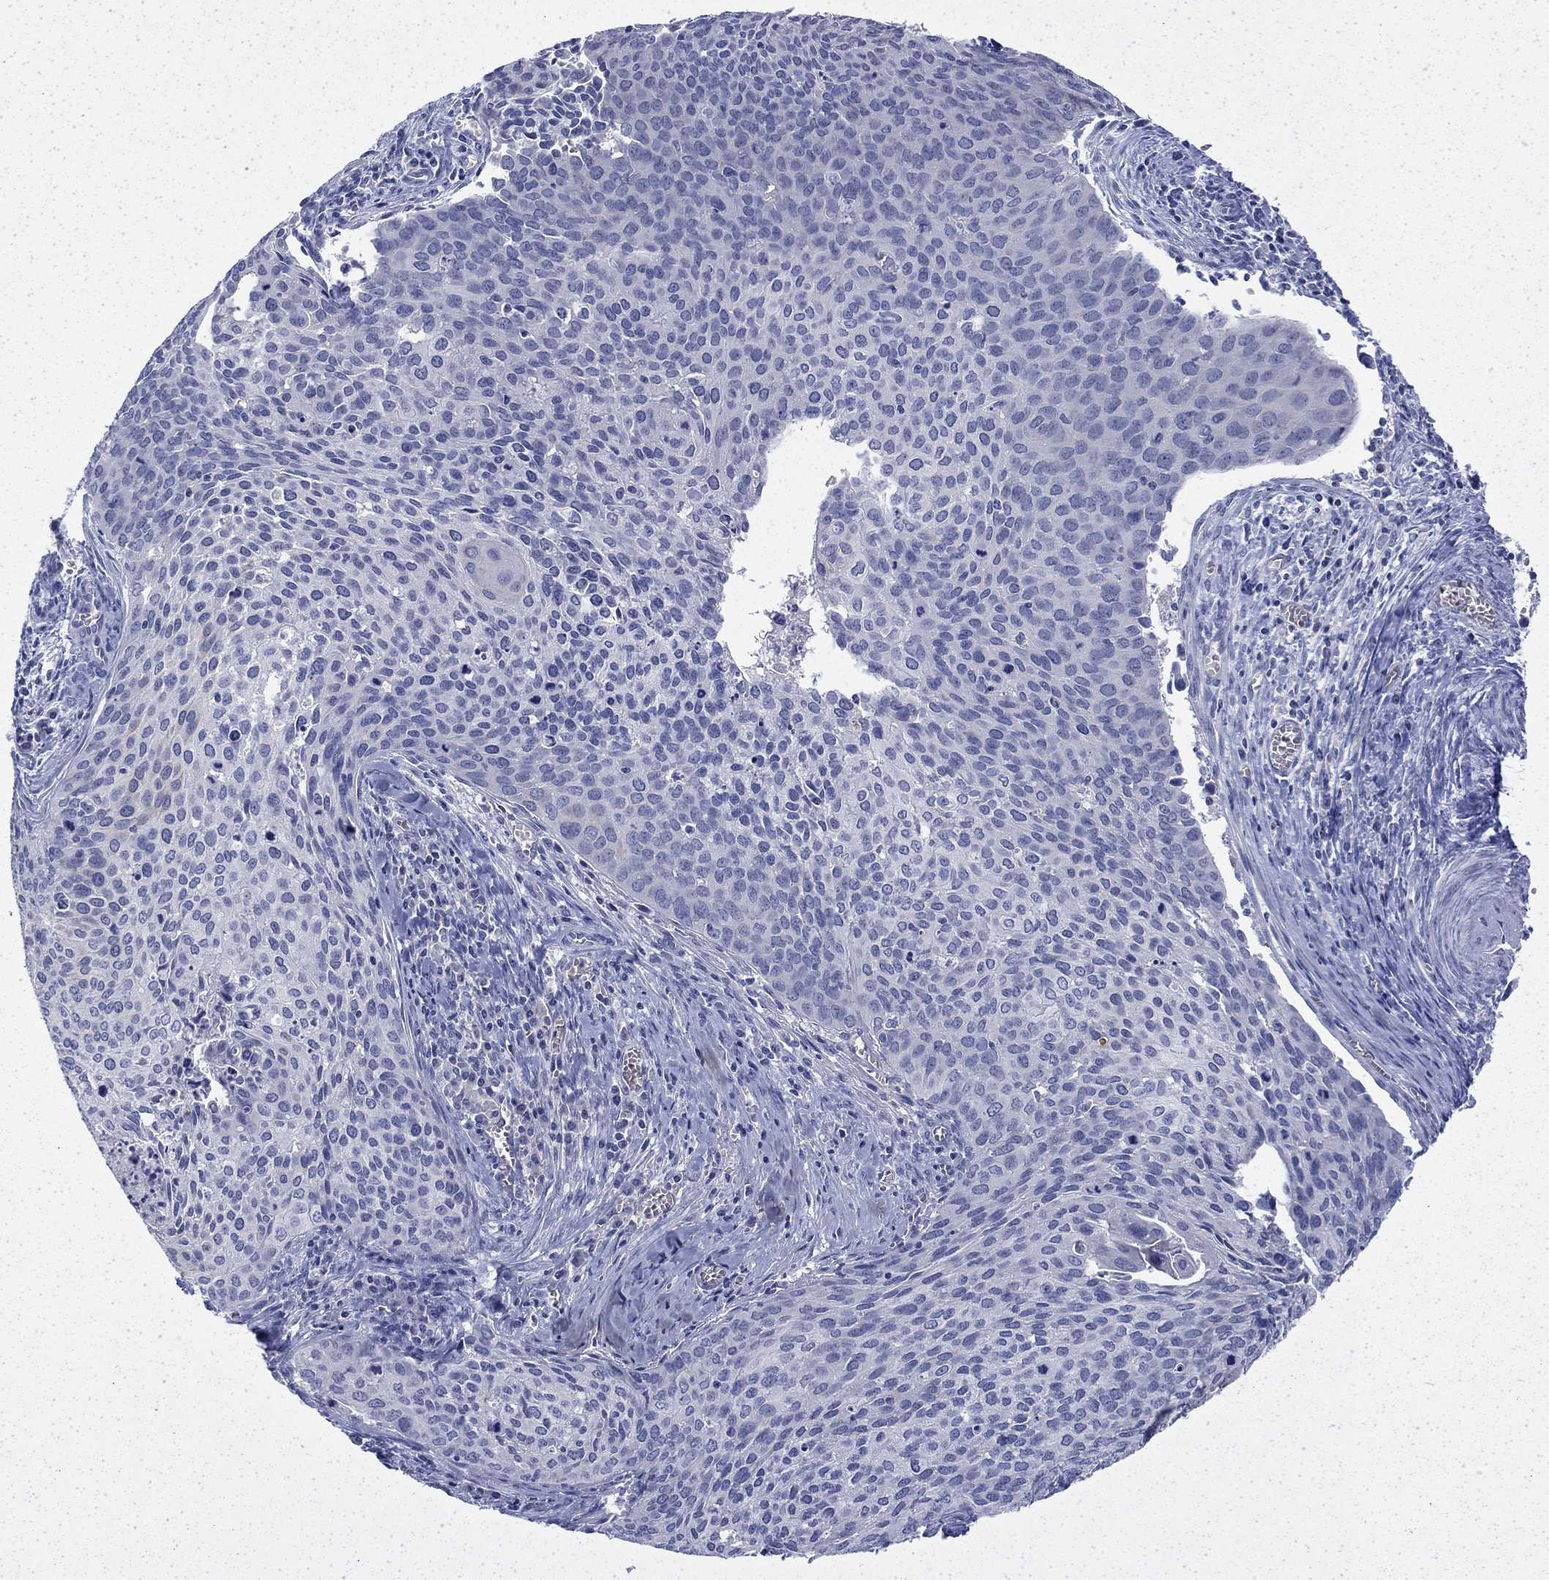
{"staining": {"intensity": "negative", "quantity": "none", "location": "none"}, "tissue": "cervical cancer", "cell_type": "Tumor cells", "image_type": "cancer", "snomed": [{"axis": "morphology", "description": "Squamous cell carcinoma, NOS"}, {"axis": "topography", "description": "Cervix"}], "caption": "An image of human cervical squamous cell carcinoma is negative for staining in tumor cells. (Brightfield microscopy of DAB (3,3'-diaminobenzidine) immunohistochemistry at high magnification).", "gene": "ENPP6", "patient": {"sex": "female", "age": 29}}